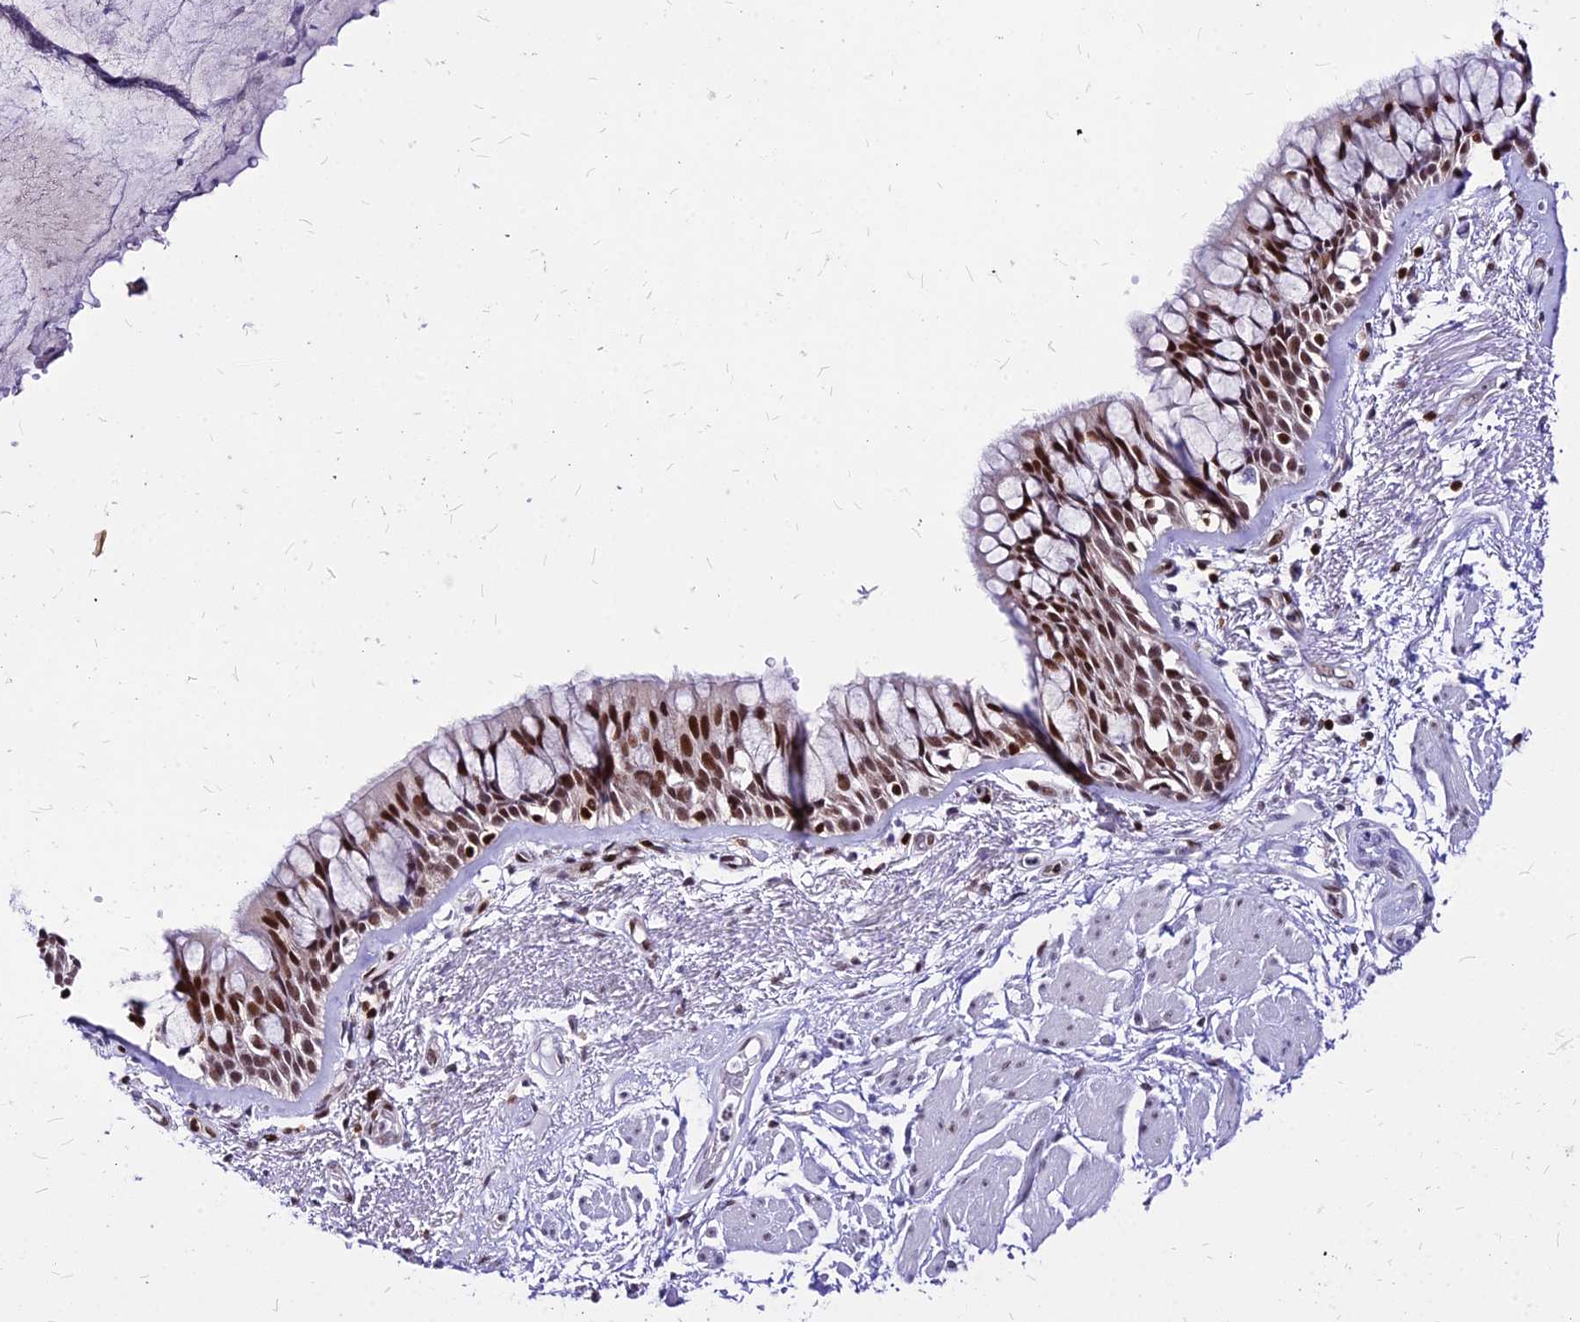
{"staining": {"intensity": "strong", "quantity": ">75%", "location": "nuclear"}, "tissue": "bronchus", "cell_type": "Respiratory epithelial cells", "image_type": "normal", "snomed": [{"axis": "morphology", "description": "Normal tissue, NOS"}, {"axis": "topography", "description": "Bronchus"}], "caption": "Human bronchus stained with a brown dye shows strong nuclear positive positivity in about >75% of respiratory epithelial cells.", "gene": "PAXX", "patient": {"sex": "male", "age": 66}}